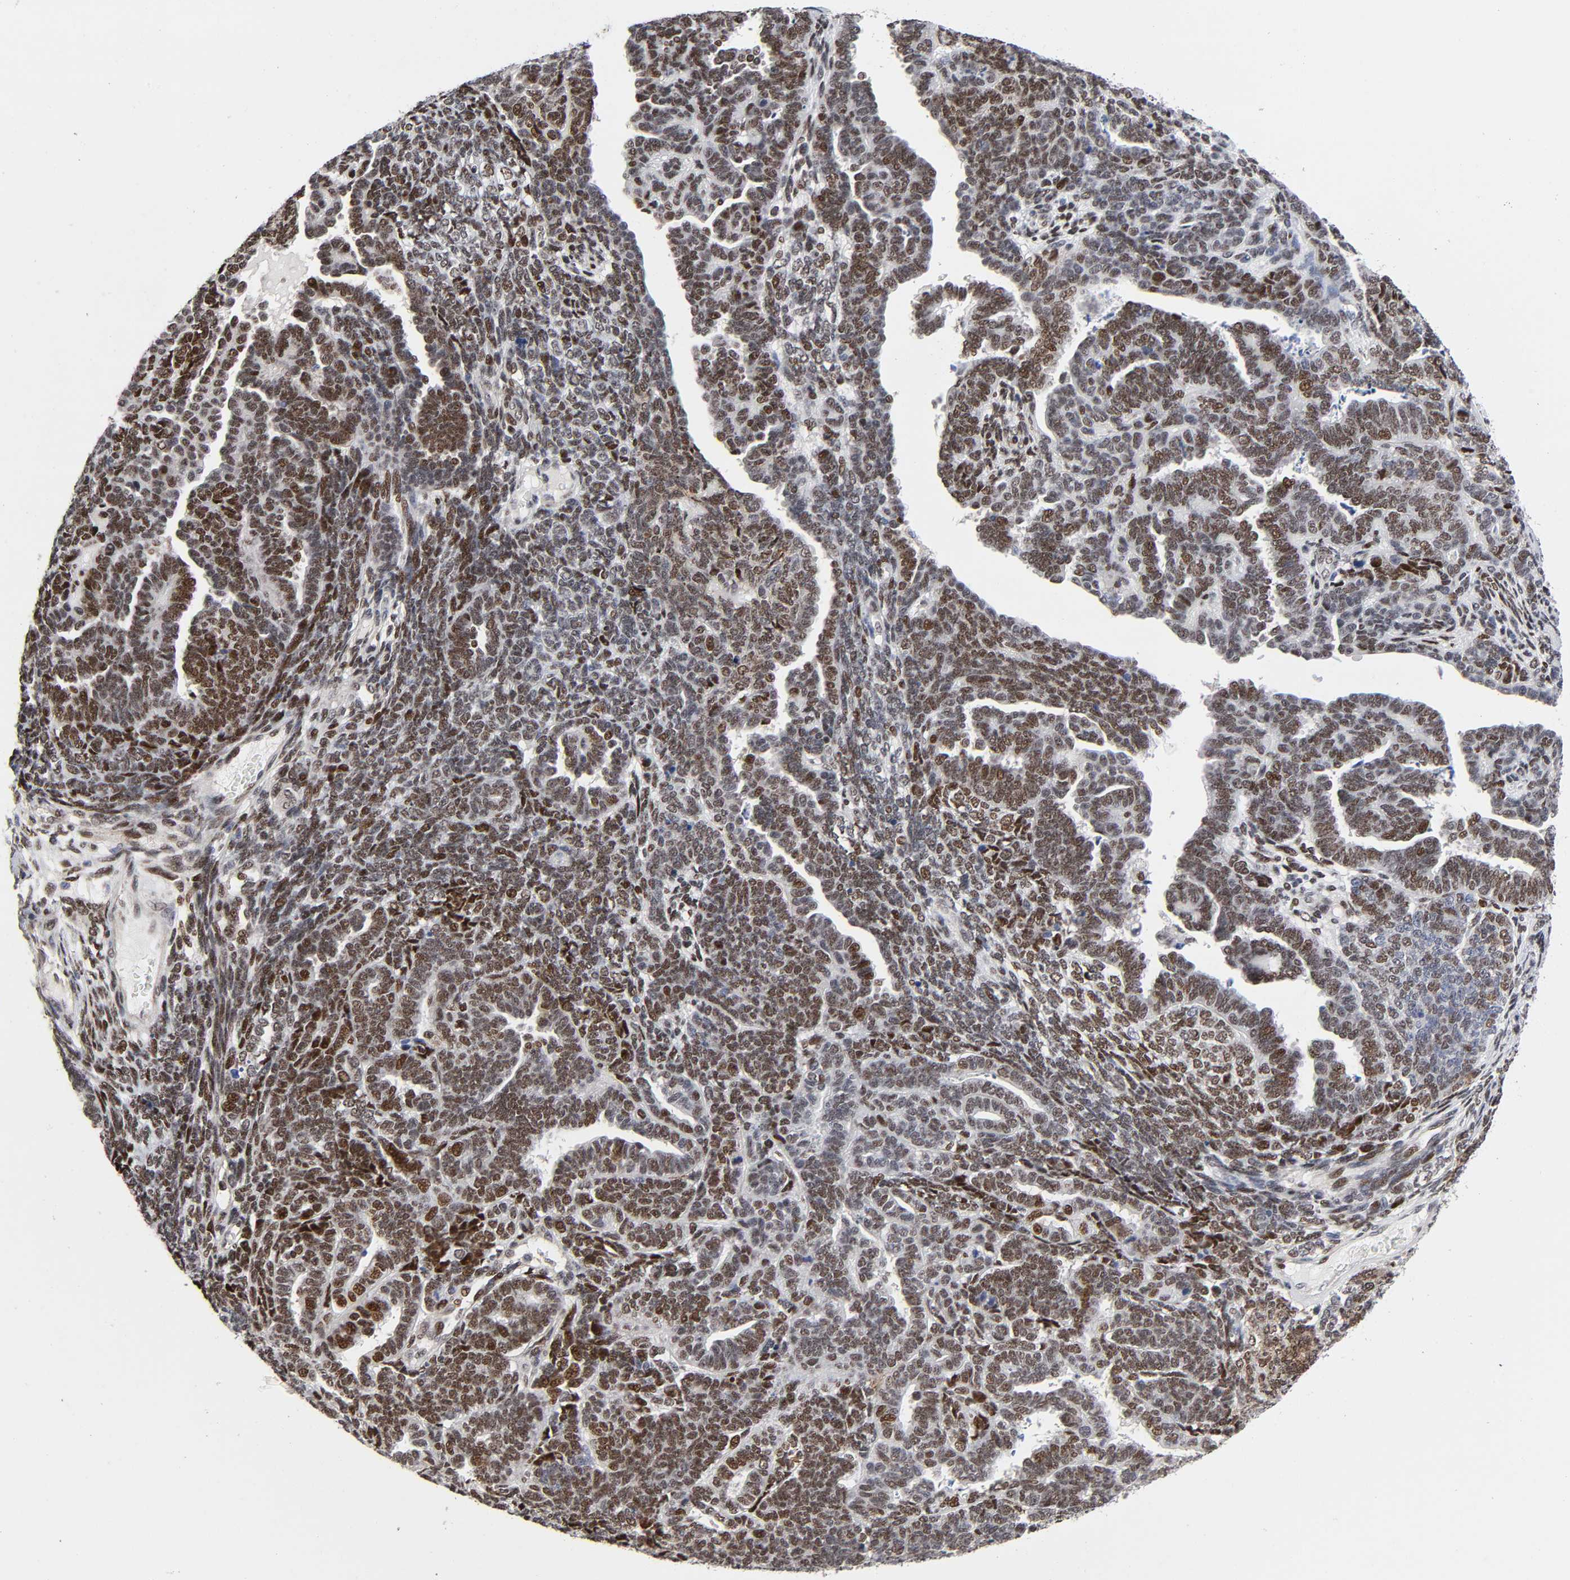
{"staining": {"intensity": "strong", "quantity": ">75%", "location": "nuclear"}, "tissue": "endometrial cancer", "cell_type": "Tumor cells", "image_type": "cancer", "snomed": [{"axis": "morphology", "description": "Neoplasm, malignant, NOS"}, {"axis": "topography", "description": "Endometrium"}], "caption": "The micrograph displays a brown stain indicating the presence of a protein in the nuclear of tumor cells in malignant neoplasm (endometrial).", "gene": "STK38", "patient": {"sex": "female", "age": 74}}